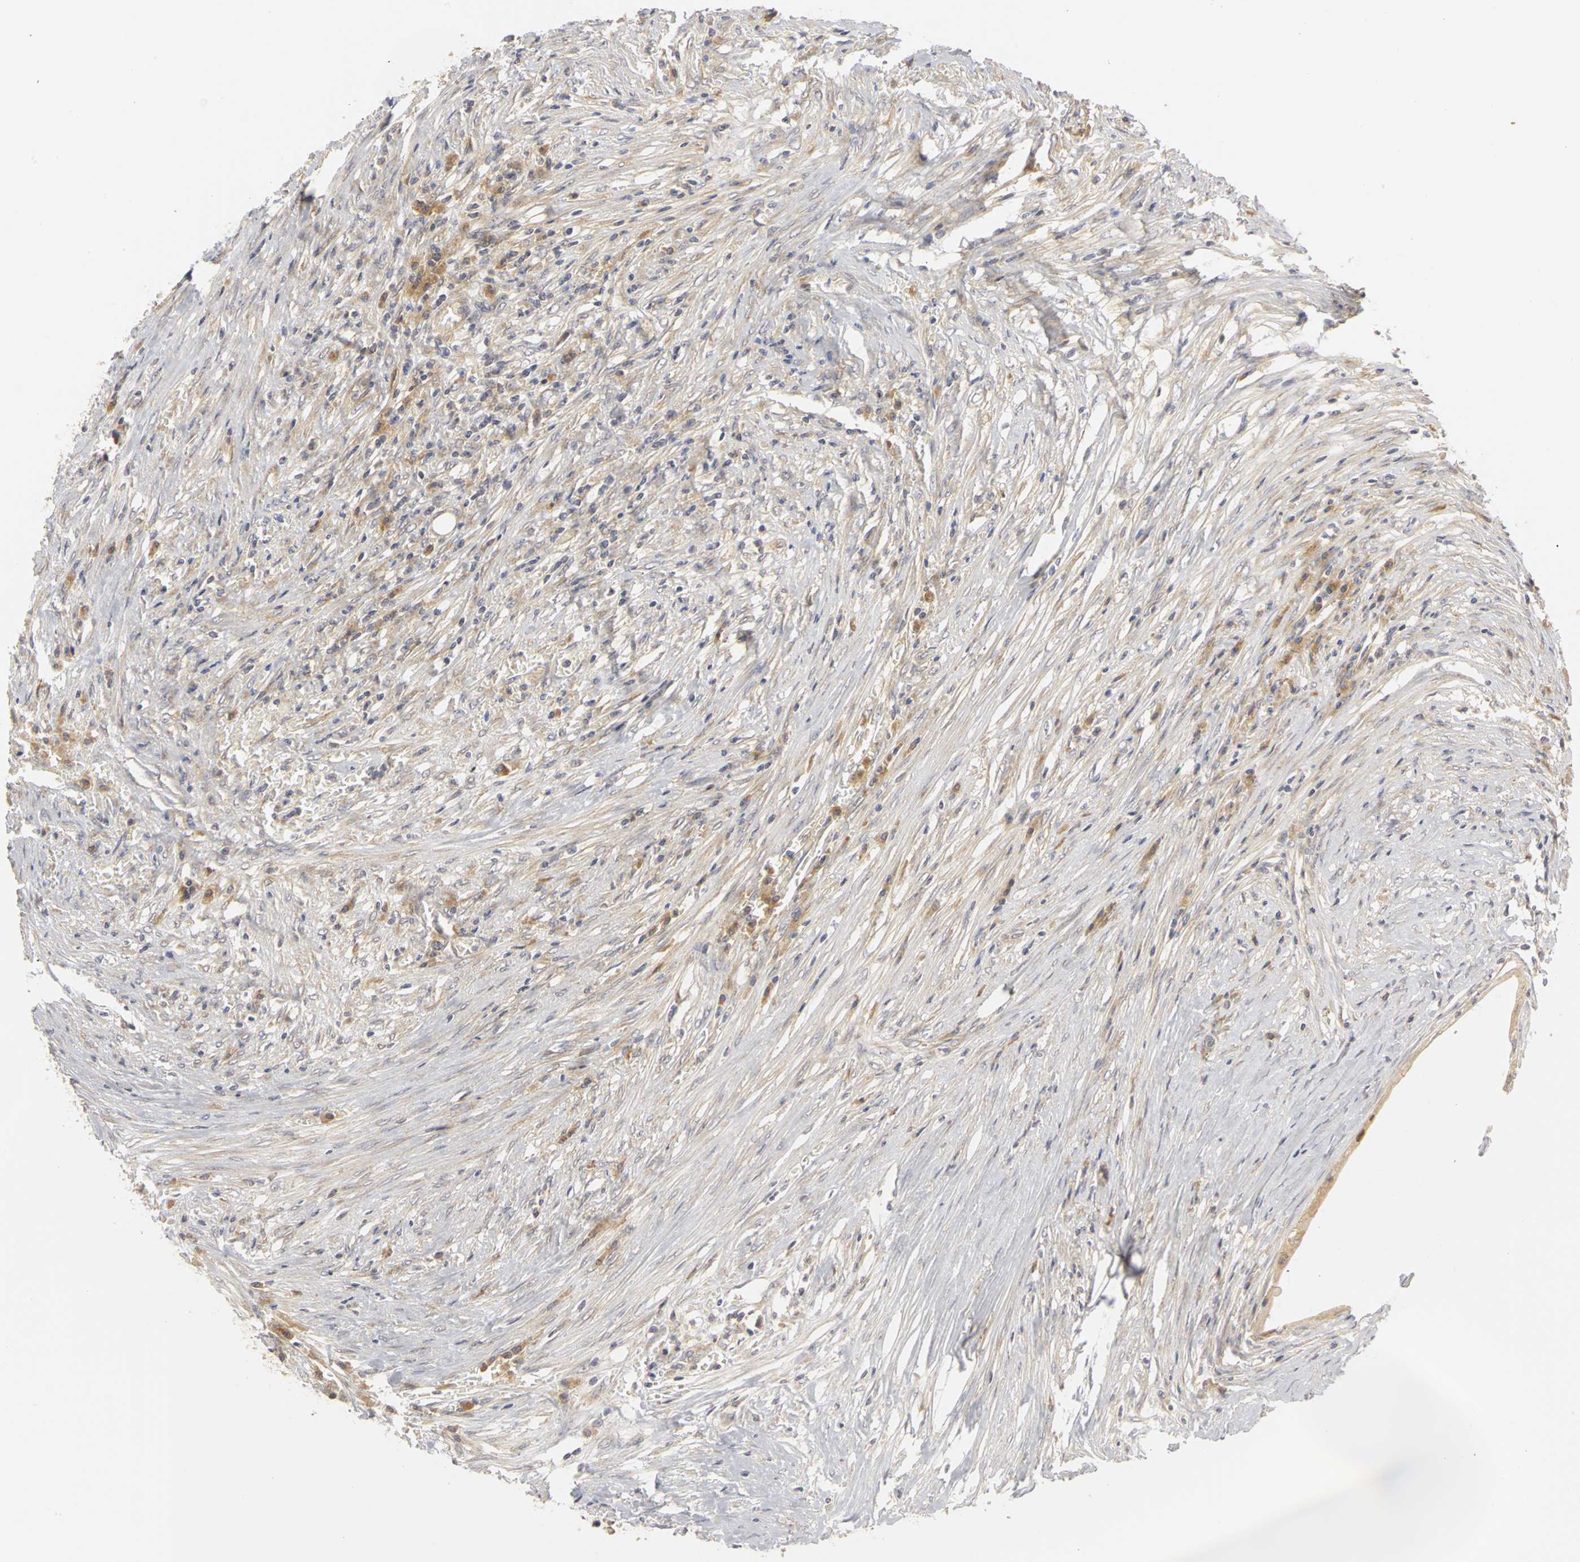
{"staining": {"intensity": "weak", "quantity": ">75%", "location": "cytoplasmic/membranous"}, "tissue": "colorectal cancer", "cell_type": "Tumor cells", "image_type": "cancer", "snomed": [{"axis": "morphology", "description": "Adenocarcinoma, NOS"}, {"axis": "topography", "description": "Colon"}], "caption": "Protein staining exhibits weak cytoplasmic/membranous expression in approximately >75% of tumor cells in colorectal adenocarcinoma.", "gene": "IRAK1", "patient": {"sex": "male", "age": 71}}